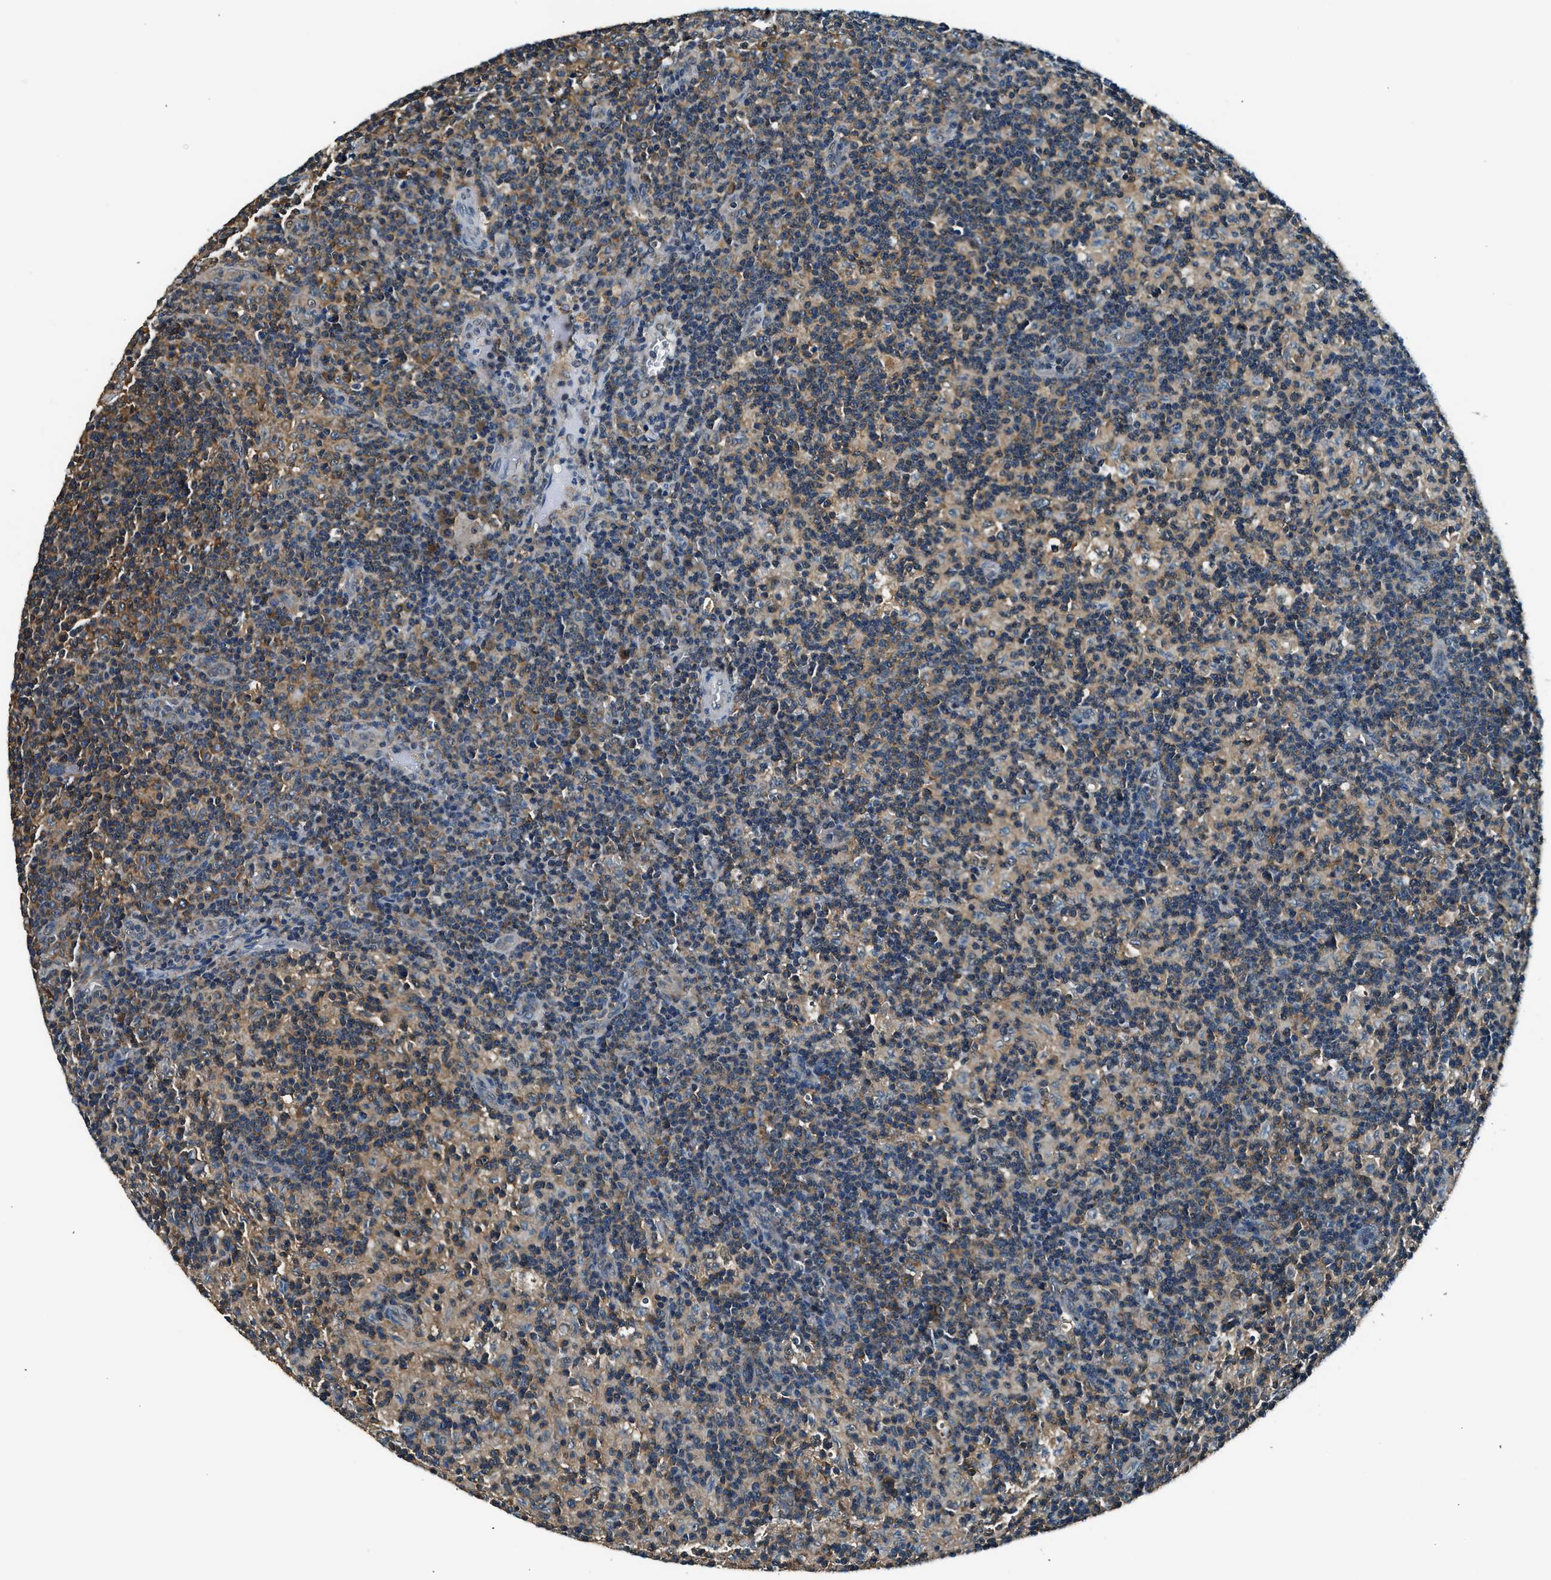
{"staining": {"intensity": "moderate", "quantity": "<25%", "location": "cytoplasmic/membranous"}, "tissue": "lymph node", "cell_type": "Germinal center cells", "image_type": "normal", "snomed": [{"axis": "morphology", "description": "Normal tissue, NOS"}, {"axis": "morphology", "description": "Inflammation, NOS"}, {"axis": "topography", "description": "Lymph node"}], "caption": "Immunohistochemistry (IHC) (DAB) staining of normal lymph node reveals moderate cytoplasmic/membranous protein staining in about <25% of germinal center cells. Using DAB (brown) and hematoxylin (blue) stains, captured at high magnification using brightfield microscopy.", "gene": "ARFGAP2", "patient": {"sex": "male", "age": 55}}